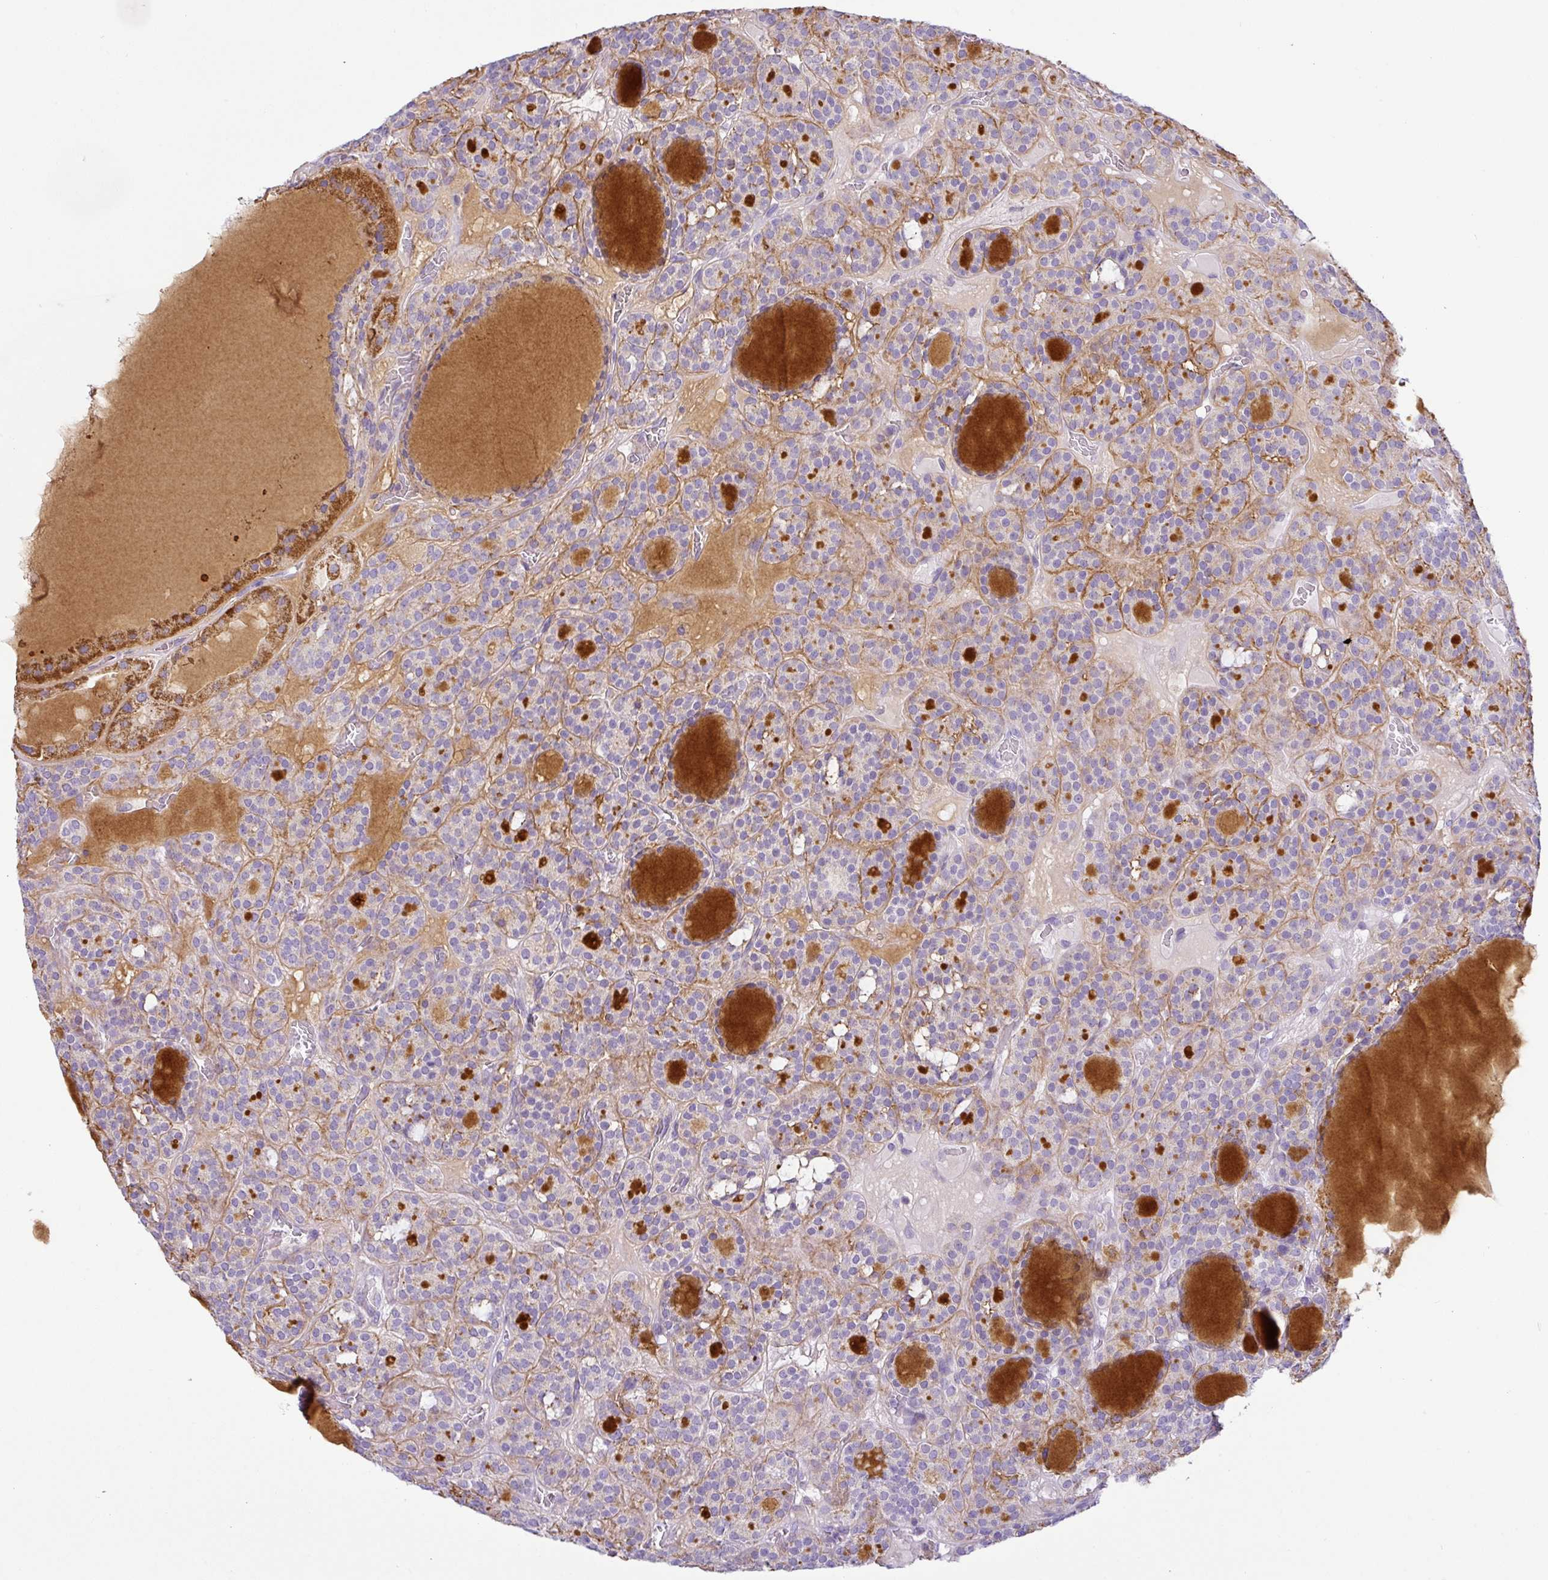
{"staining": {"intensity": "weak", "quantity": "25%-75%", "location": "cytoplasmic/membranous"}, "tissue": "thyroid cancer", "cell_type": "Tumor cells", "image_type": "cancer", "snomed": [{"axis": "morphology", "description": "Follicular adenoma carcinoma, NOS"}, {"axis": "topography", "description": "Thyroid gland"}], "caption": "Approximately 25%-75% of tumor cells in follicular adenoma carcinoma (thyroid) show weak cytoplasmic/membranous protein expression as visualized by brown immunohistochemical staining.", "gene": "HMCN2", "patient": {"sex": "female", "age": 63}}